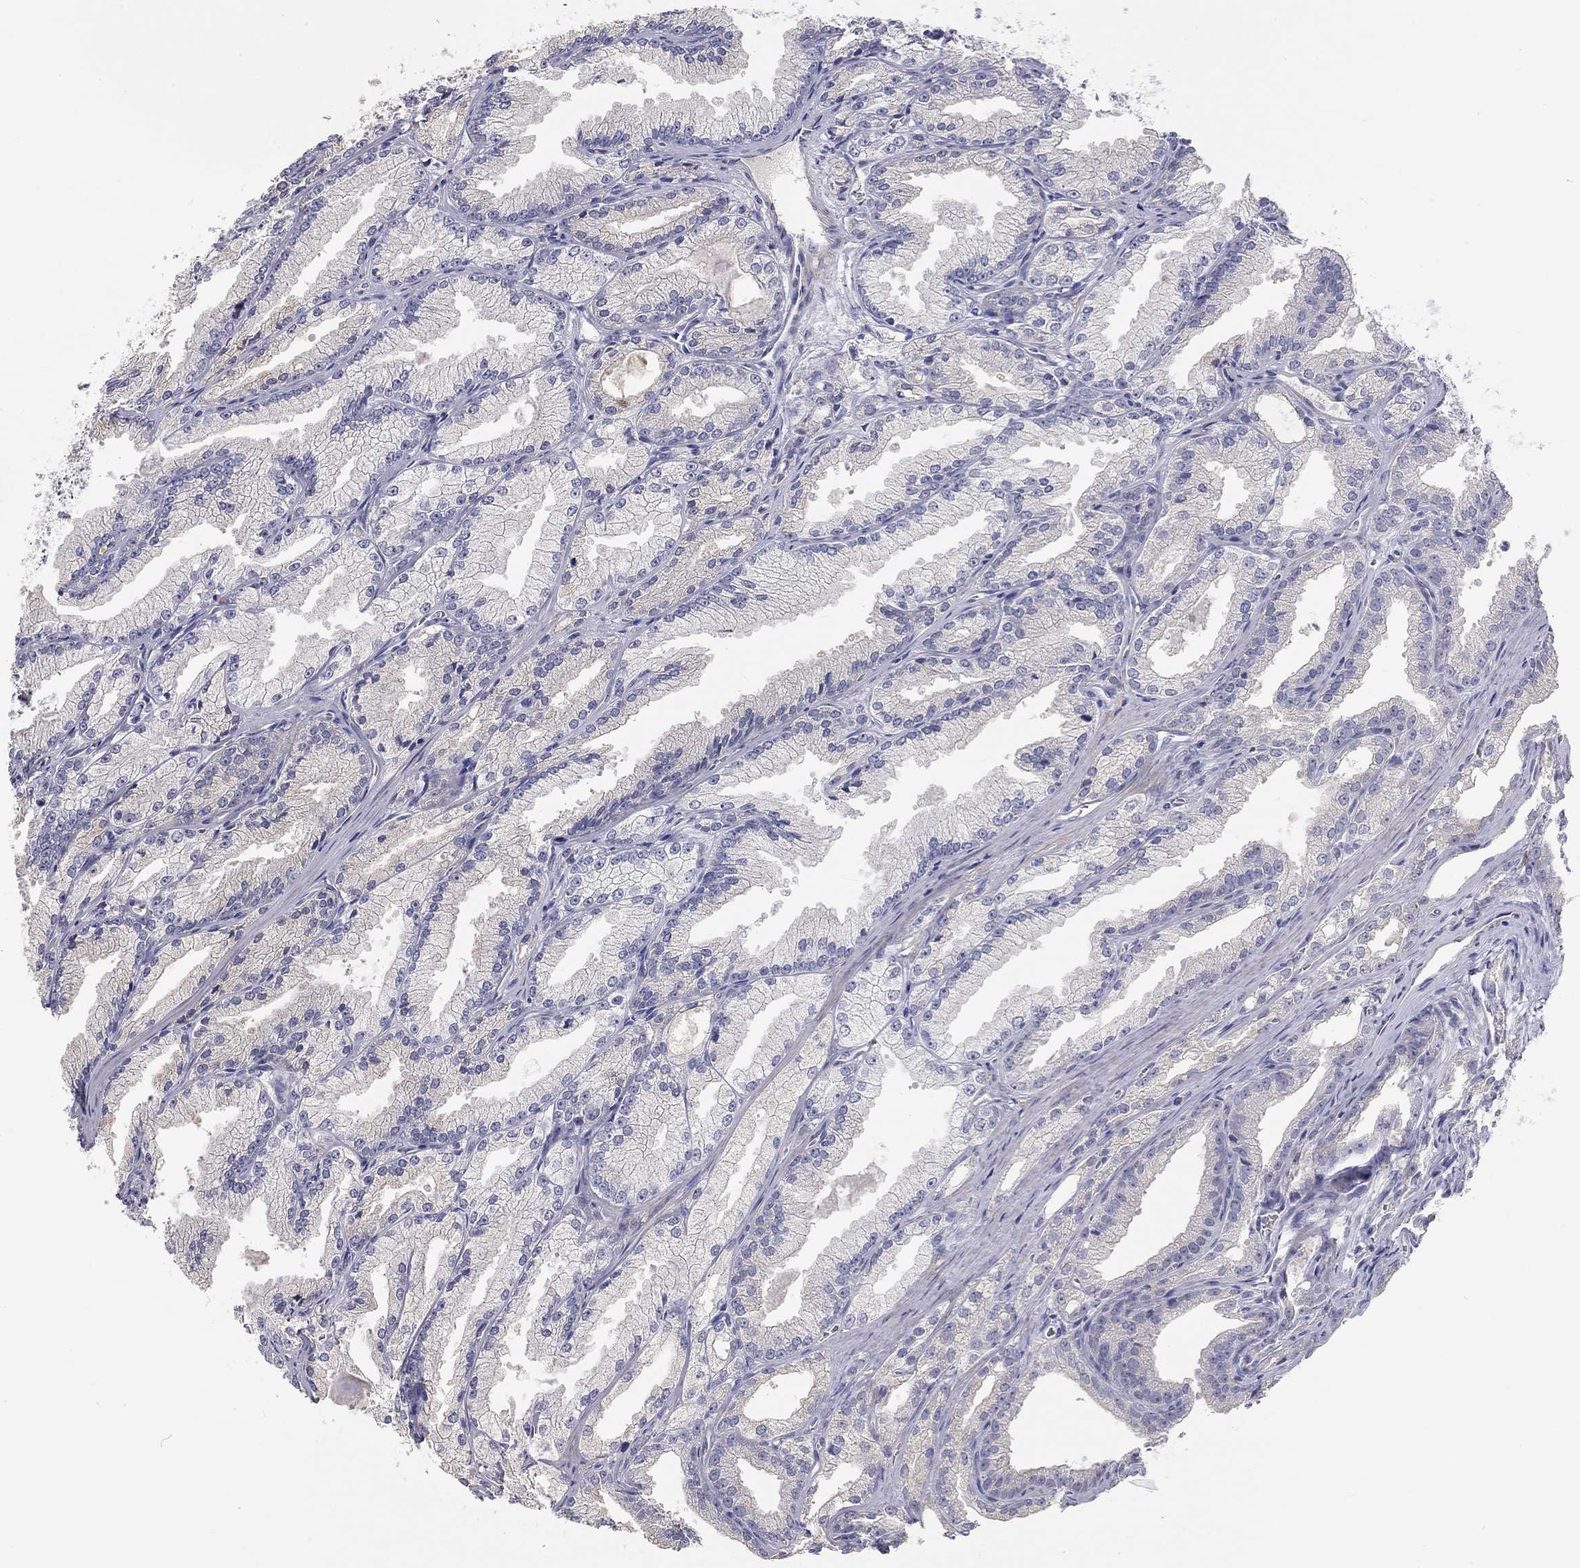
{"staining": {"intensity": "negative", "quantity": "none", "location": "none"}, "tissue": "prostate cancer", "cell_type": "Tumor cells", "image_type": "cancer", "snomed": [{"axis": "morphology", "description": "Adenocarcinoma, NOS"}, {"axis": "morphology", "description": "Adenocarcinoma, High grade"}, {"axis": "topography", "description": "Prostate"}], "caption": "This is an immunohistochemistry (IHC) image of human prostate cancer. There is no positivity in tumor cells.", "gene": "PAPSS2", "patient": {"sex": "male", "age": 70}}